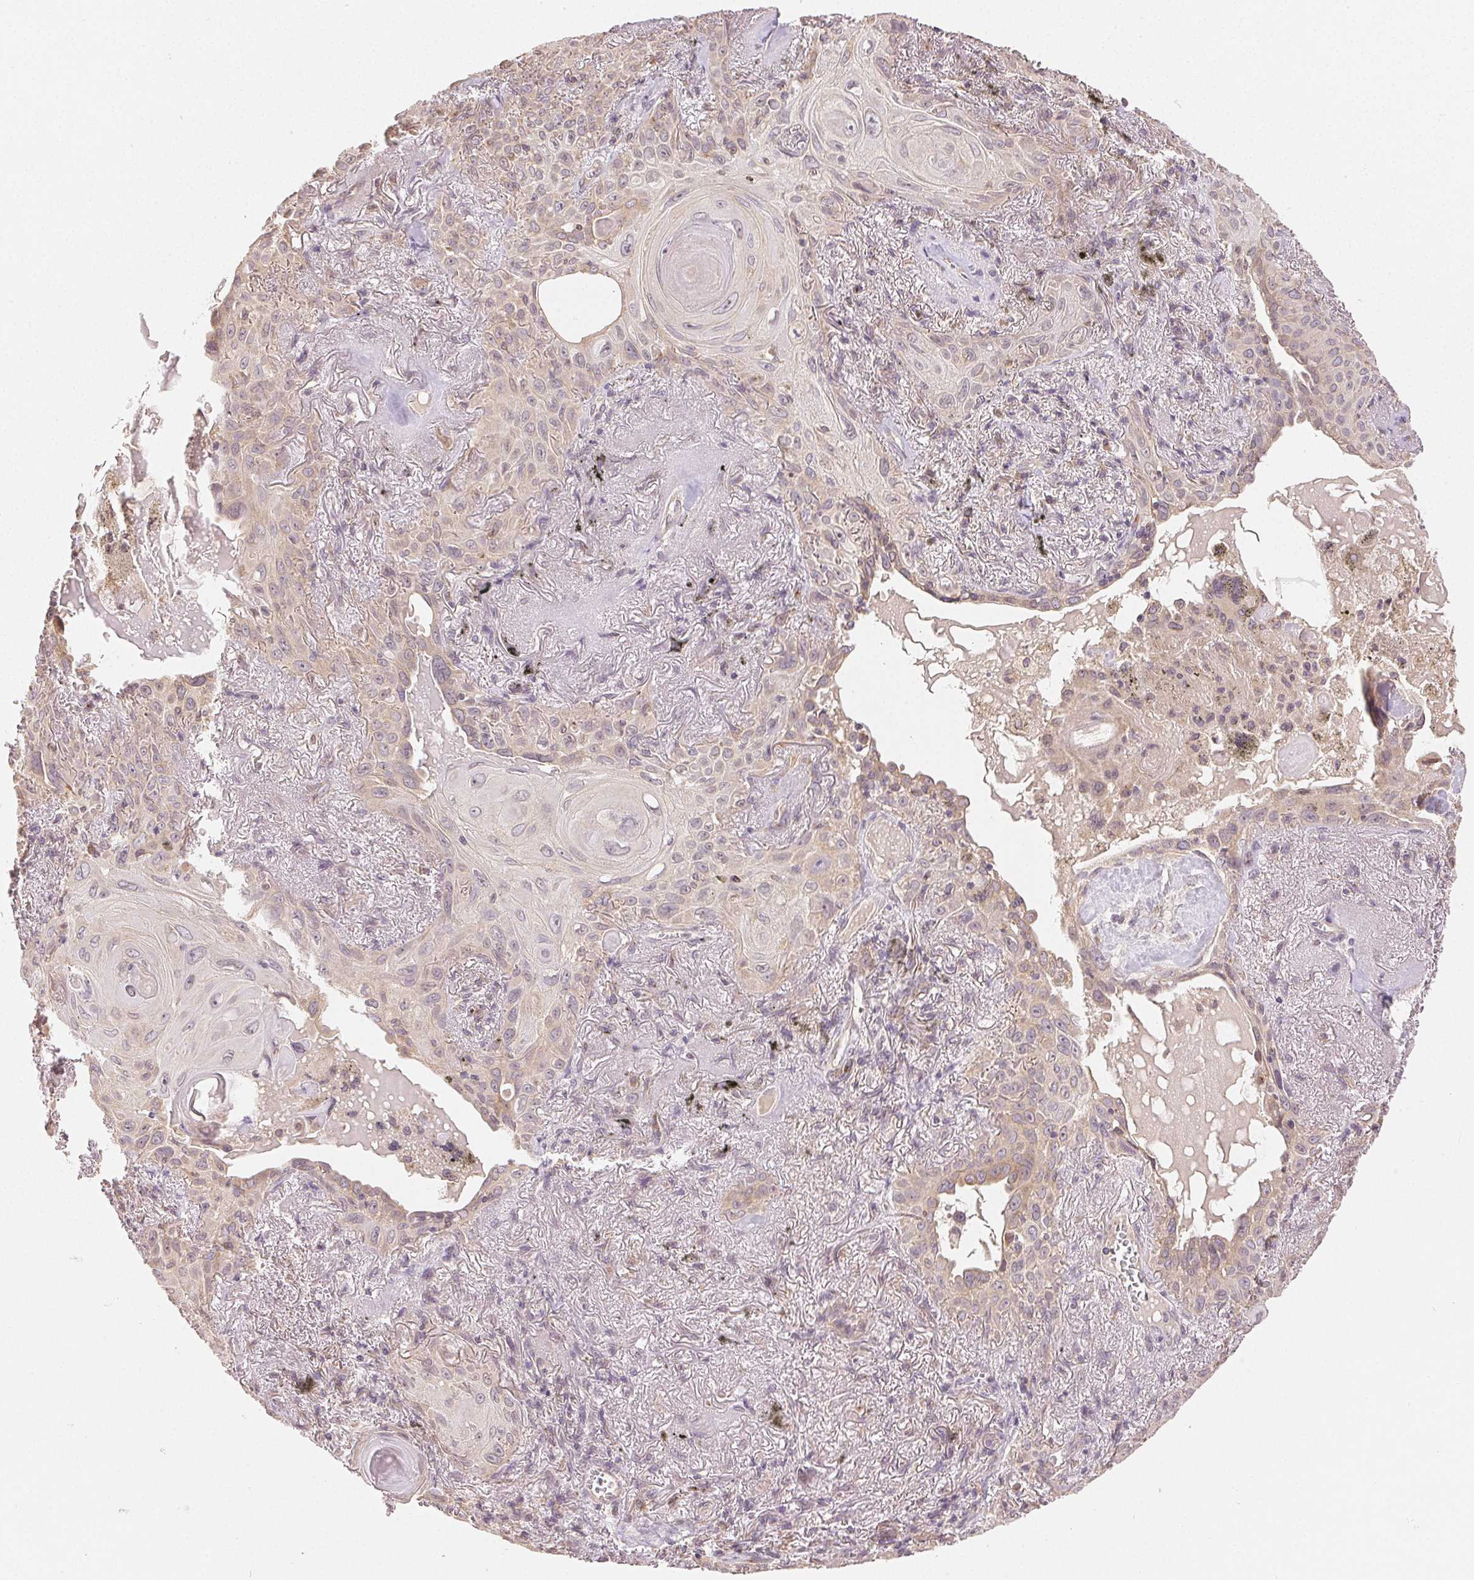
{"staining": {"intensity": "negative", "quantity": "none", "location": "none"}, "tissue": "lung cancer", "cell_type": "Tumor cells", "image_type": "cancer", "snomed": [{"axis": "morphology", "description": "Squamous cell carcinoma, NOS"}, {"axis": "topography", "description": "Lung"}], "caption": "A photomicrograph of lung squamous cell carcinoma stained for a protein demonstrates no brown staining in tumor cells.", "gene": "SEZ6L2", "patient": {"sex": "male", "age": 79}}